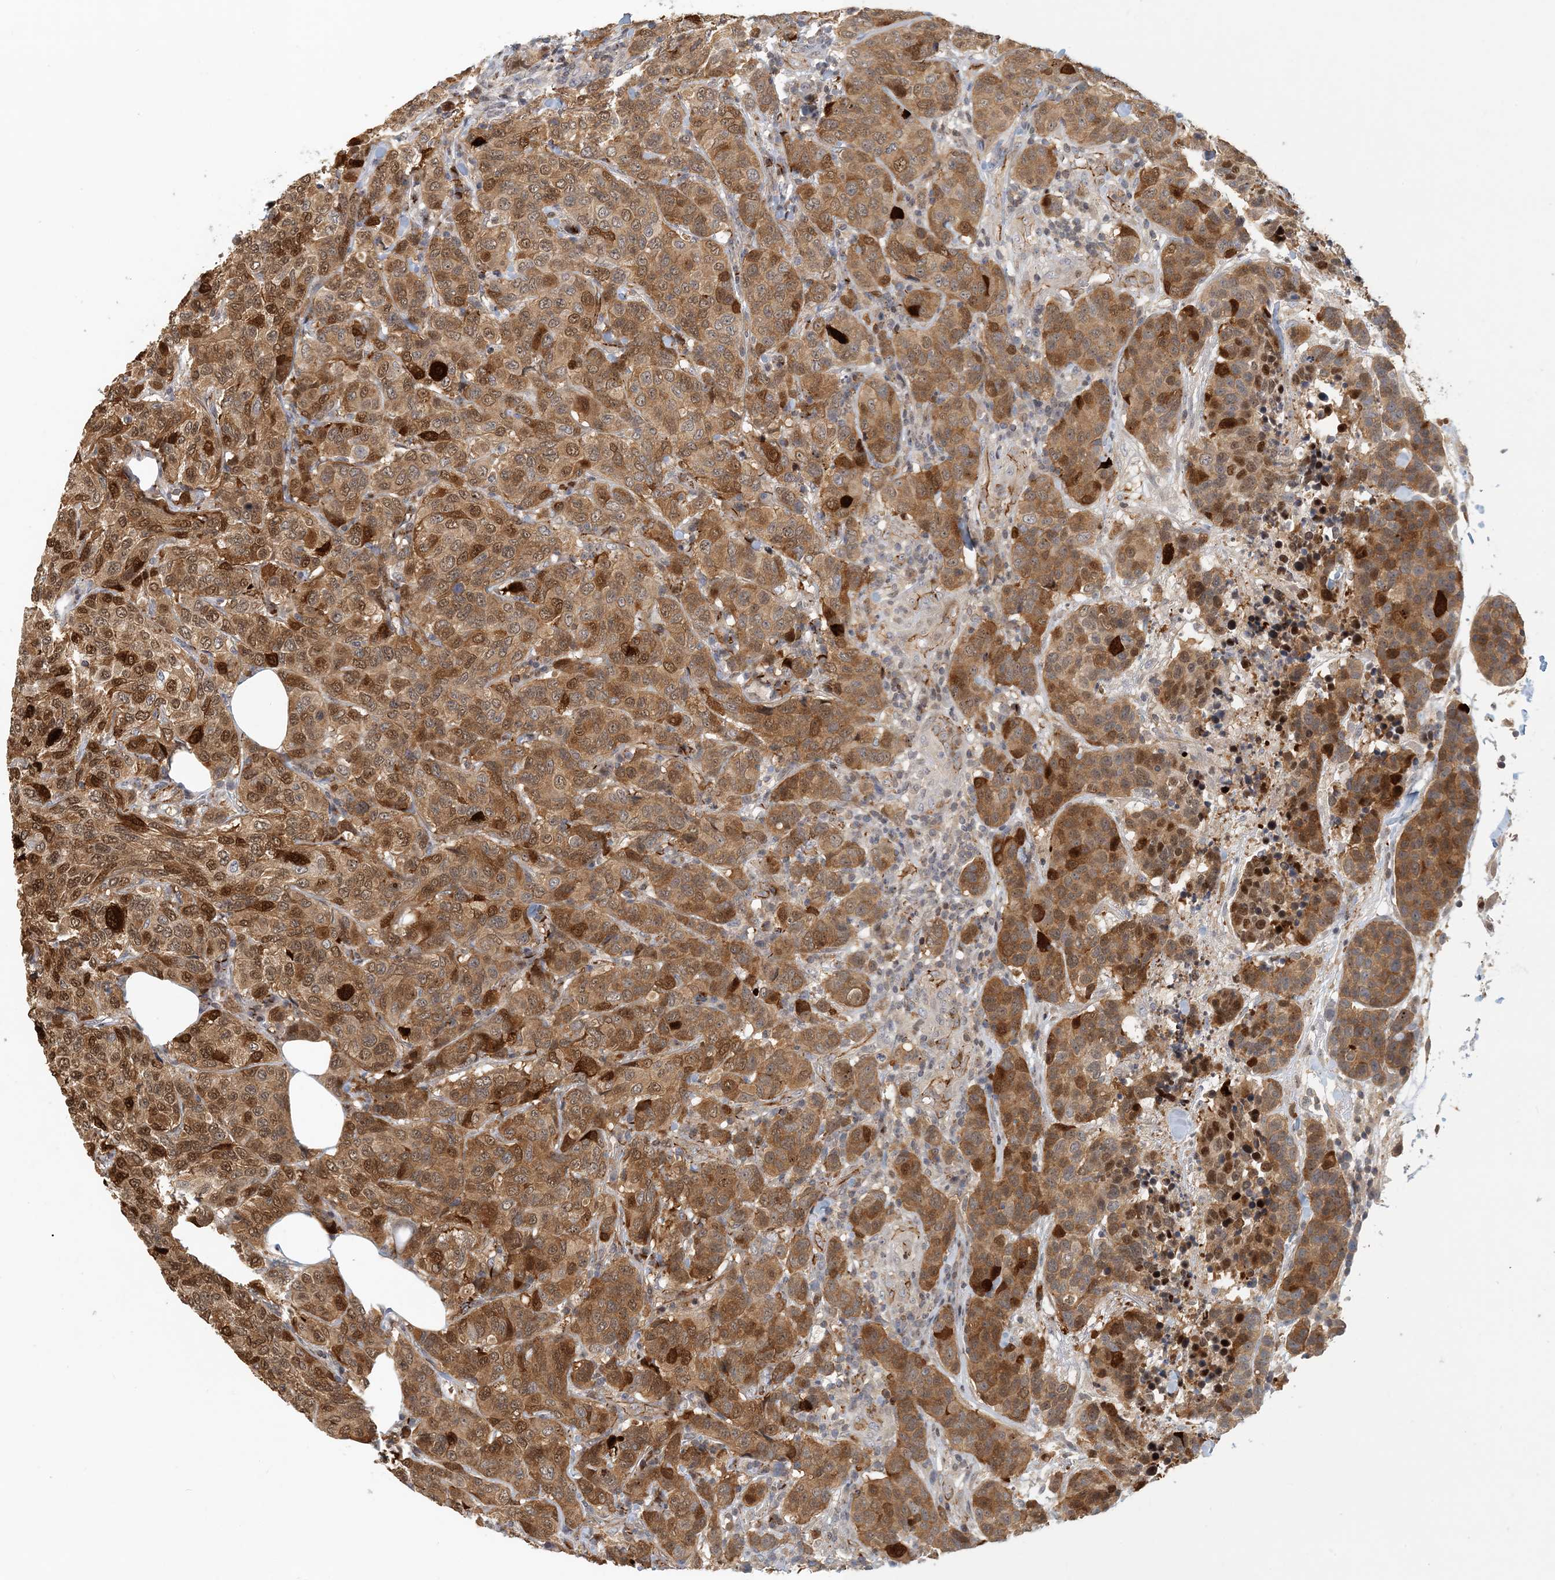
{"staining": {"intensity": "moderate", "quantity": ">75%", "location": "cytoplasmic/membranous,nuclear"}, "tissue": "breast cancer", "cell_type": "Tumor cells", "image_type": "cancer", "snomed": [{"axis": "morphology", "description": "Duct carcinoma"}, {"axis": "topography", "description": "Breast"}], "caption": "Protein expression analysis of breast cancer demonstrates moderate cytoplasmic/membranous and nuclear staining in approximately >75% of tumor cells.", "gene": "MAPKBP1", "patient": {"sex": "female", "age": 55}}